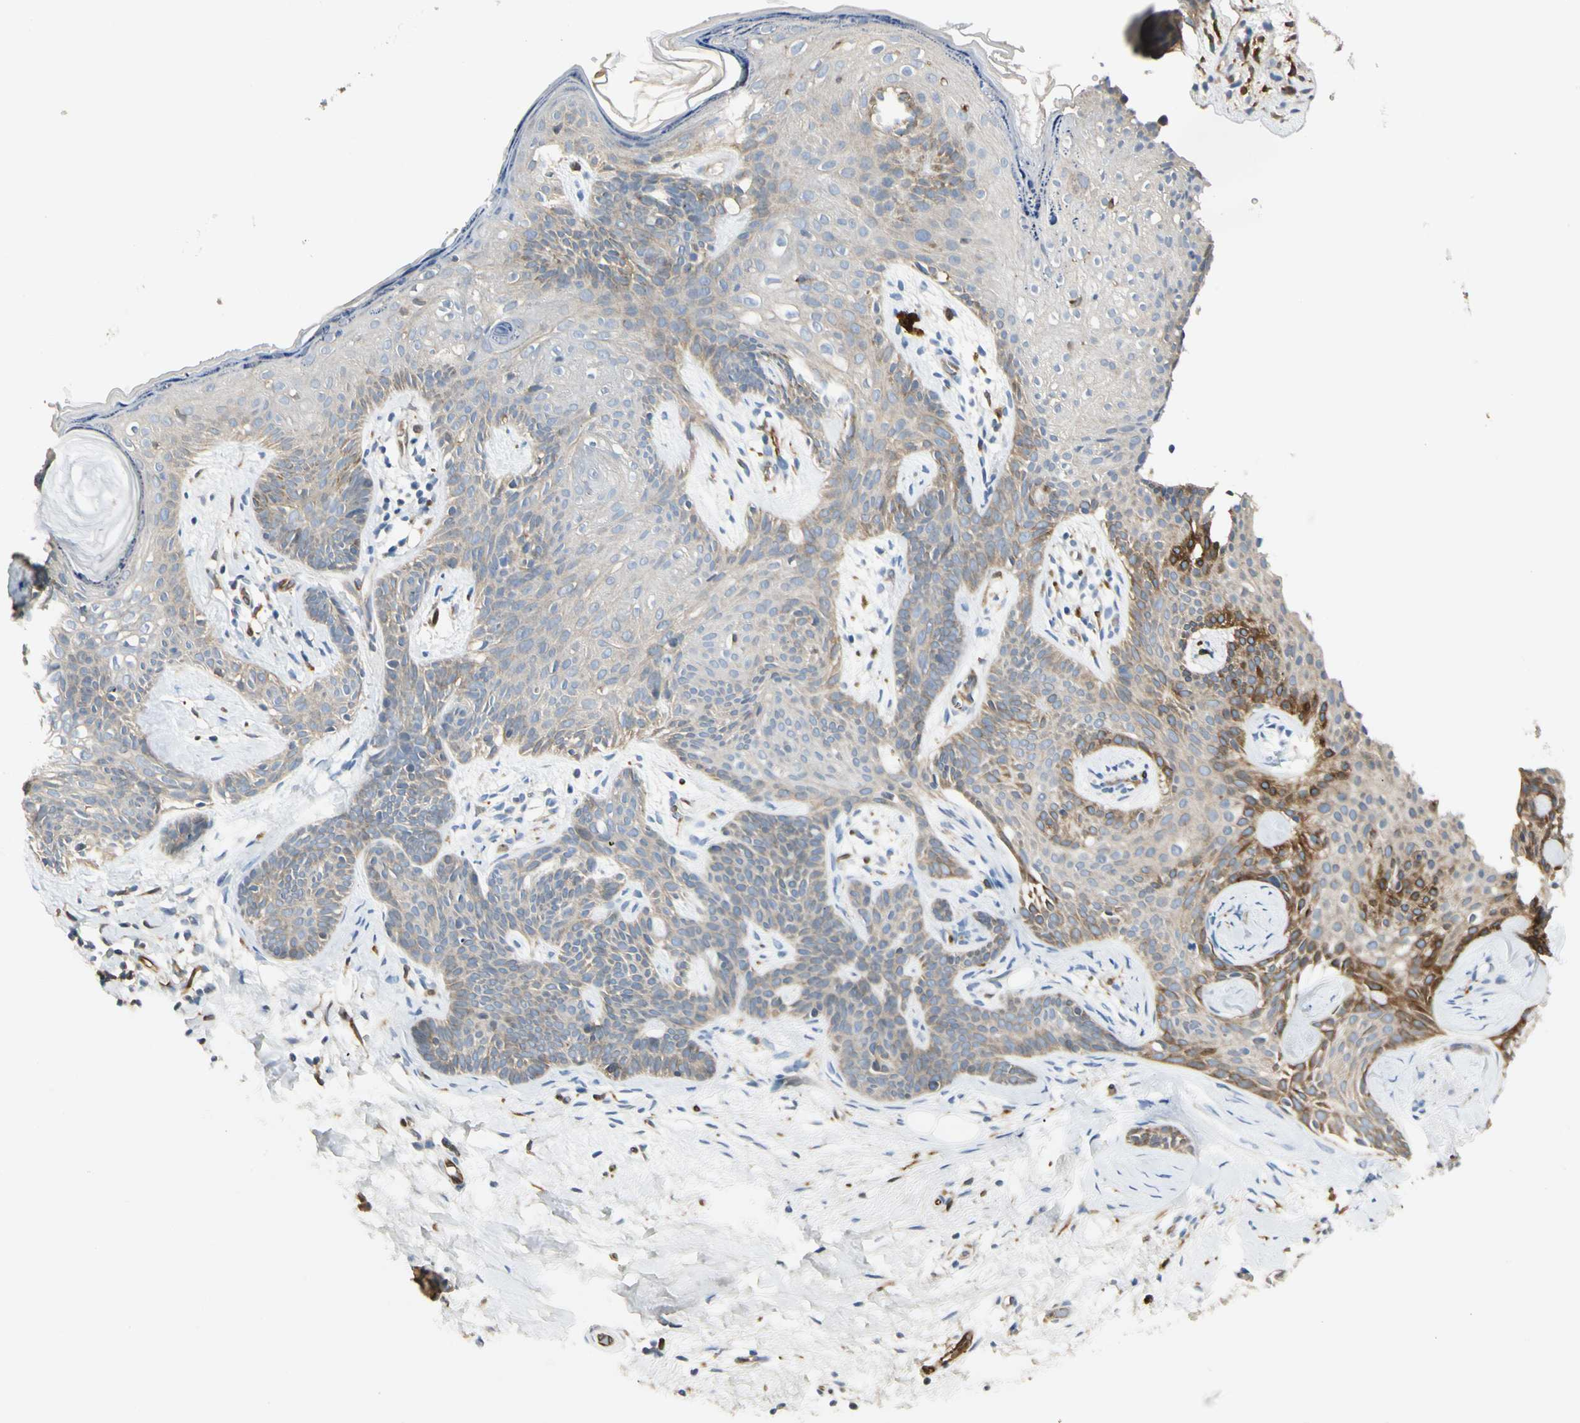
{"staining": {"intensity": "strong", "quantity": "<25%", "location": "cytoplasmic/membranous"}, "tissue": "skin cancer", "cell_type": "Tumor cells", "image_type": "cancer", "snomed": [{"axis": "morphology", "description": "Developmental malformation"}, {"axis": "morphology", "description": "Basal cell carcinoma"}, {"axis": "topography", "description": "Skin"}], "caption": "Immunohistochemical staining of skin basal cell carcinoma displays medium levels of strong cytoplasmic/membranous protein expression in about <25% of tumor cells. The protein is shown in brown color, while the nuclei are stained blue.", "gene": "LPCAT2", "patient": {"sex": "female", "age": 62}}